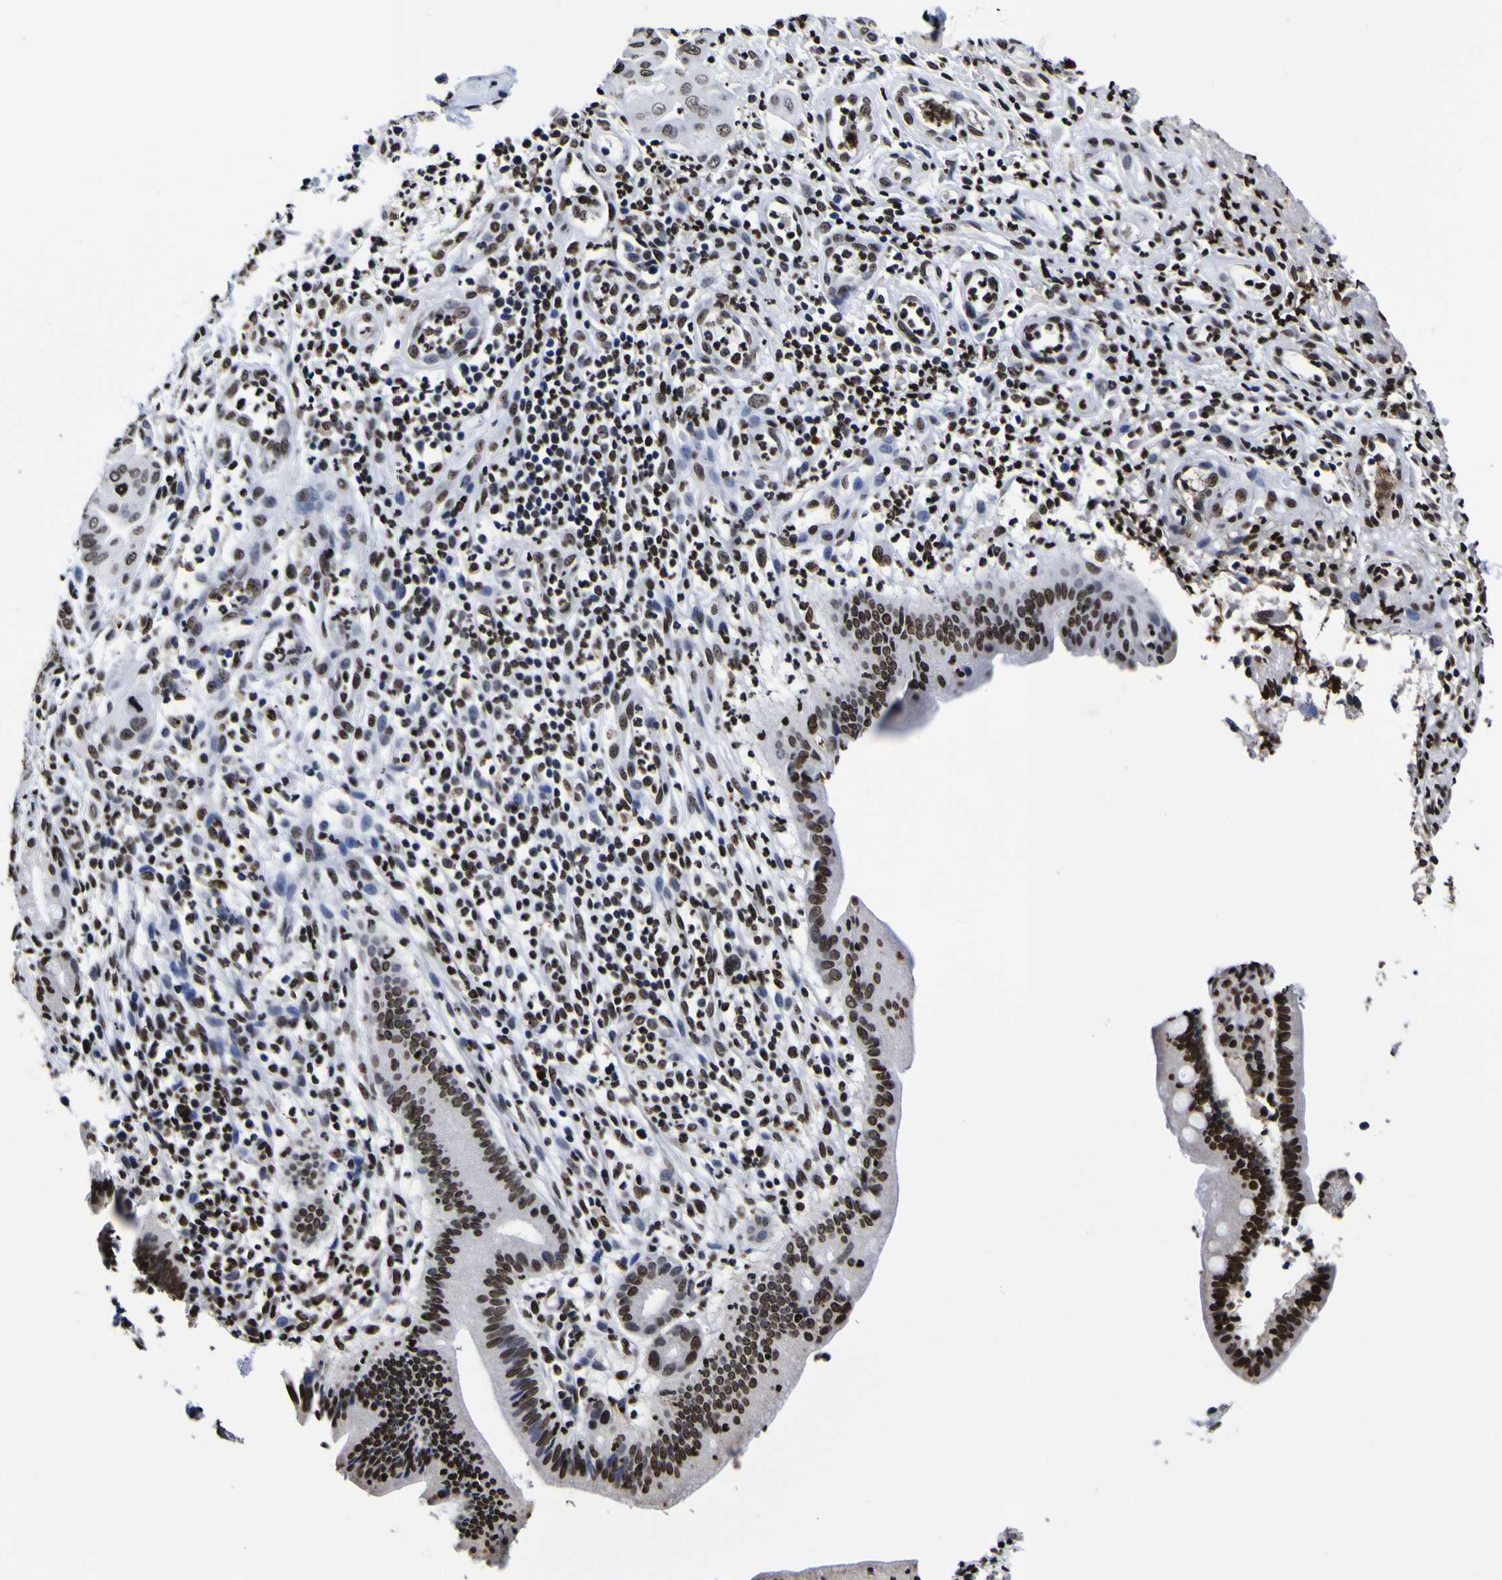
{"staining": {"intensity": "strong", "quantity": ">75%", "location": "nuclear"}, "tissue": "pancreatic cancer", "cell_type": "Tumor cells", "image_type": "cancer", "snomed": [{"axis": "morphology", "description": "Adenocarcinoma, NOS"}, {"axis": "topography", "description": "Pancreas"}], "caption": "This image exhibits immunohistochemistry staining of human adenocarcinoma (pancreatic), with high strong nuclear staining in about >75% of tumor cells.", "gene": "PIAS1", "patient": {"sex": "female", "age": 75}}